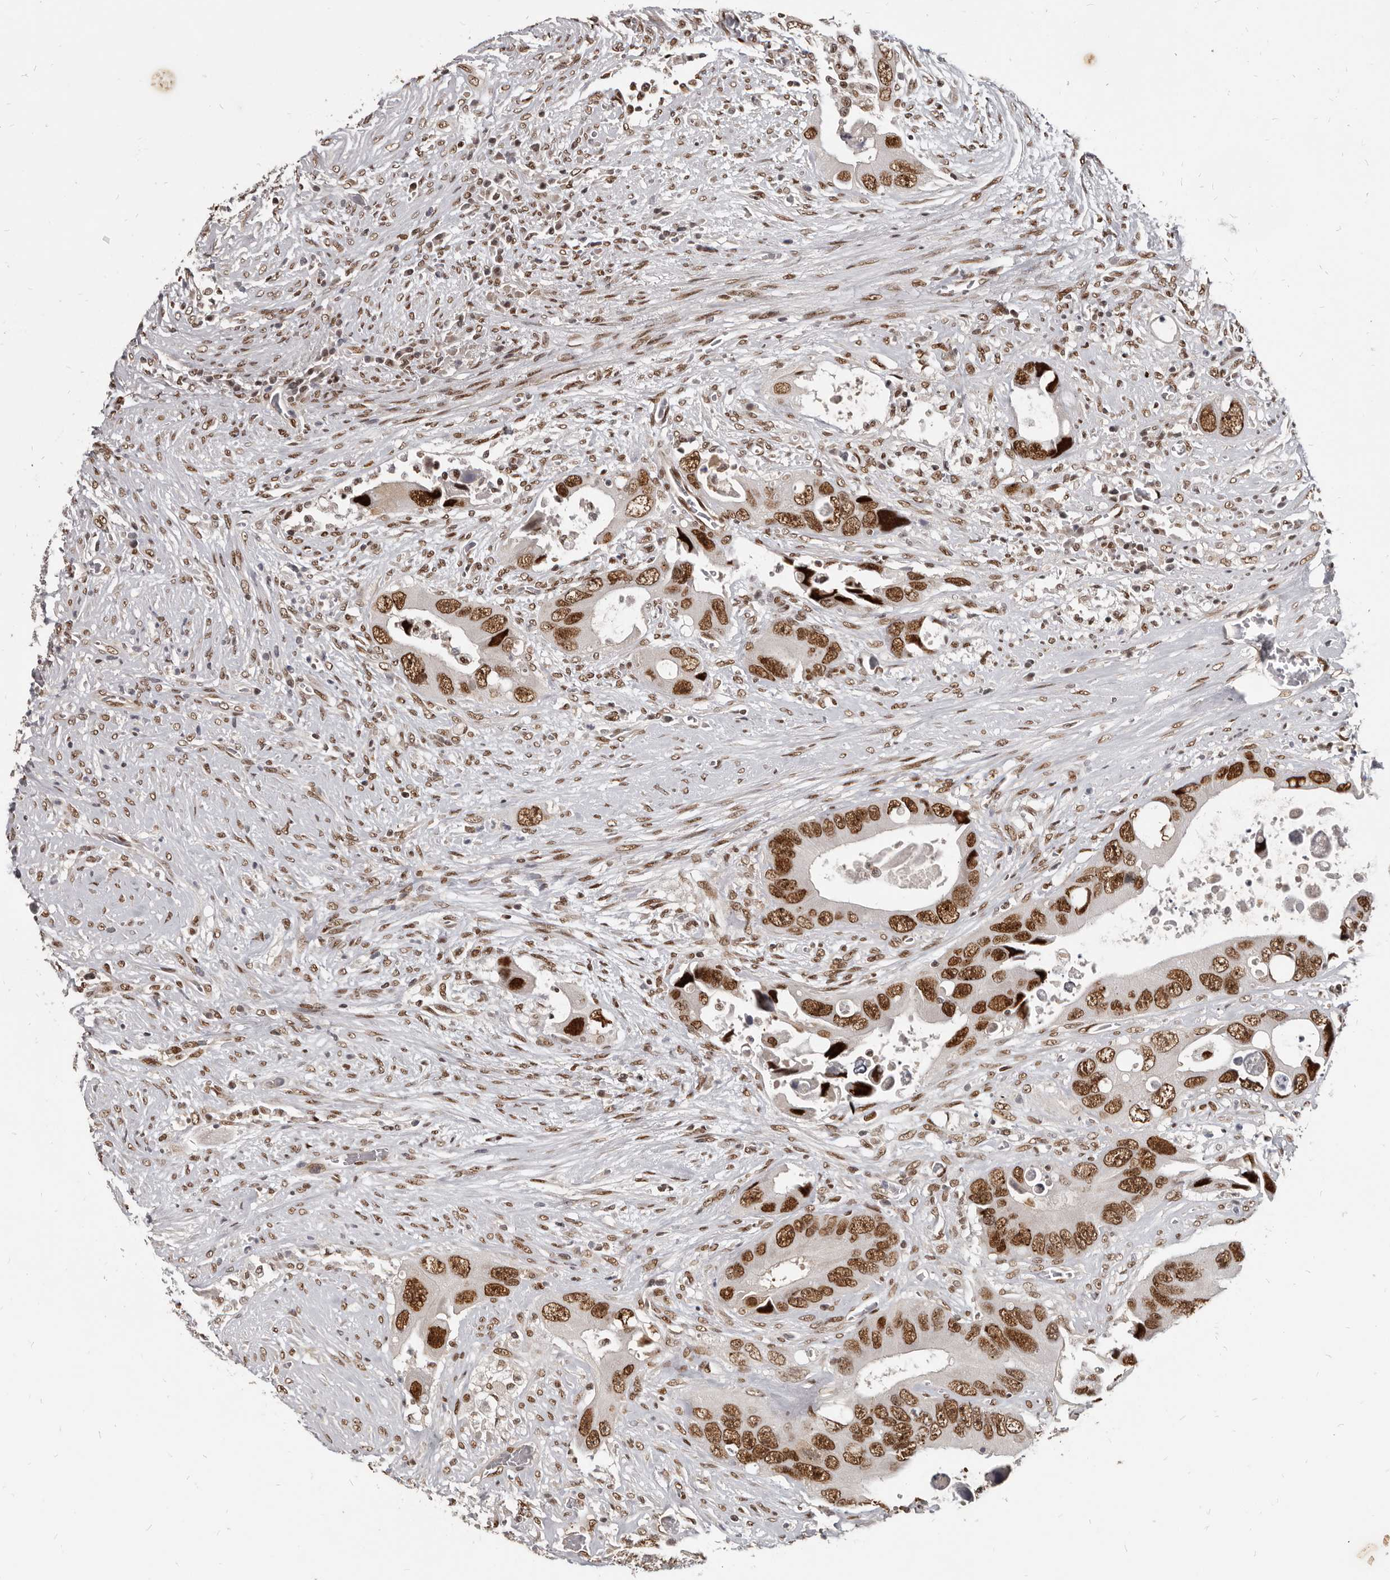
{"staining": {"intensity": "strong", "quantity": ">75%", "location": "nuclear"}, "tissue": "colorectal cancer", "cell_type": "Tumor cells", "image_type": "cancer", "snomed": [{"axis": "morphology", "description": "Adenocarcinoma, NOS"}, {"axis": "topography", "description": "Rectum"}], "caption": "Human colorectal cancer stained for a protein (brown) reveals strong nuclear positive expression in about >75% of tumor cells.", "gene": "ATF5", "patient": {"sex": "male", "age": 70}}